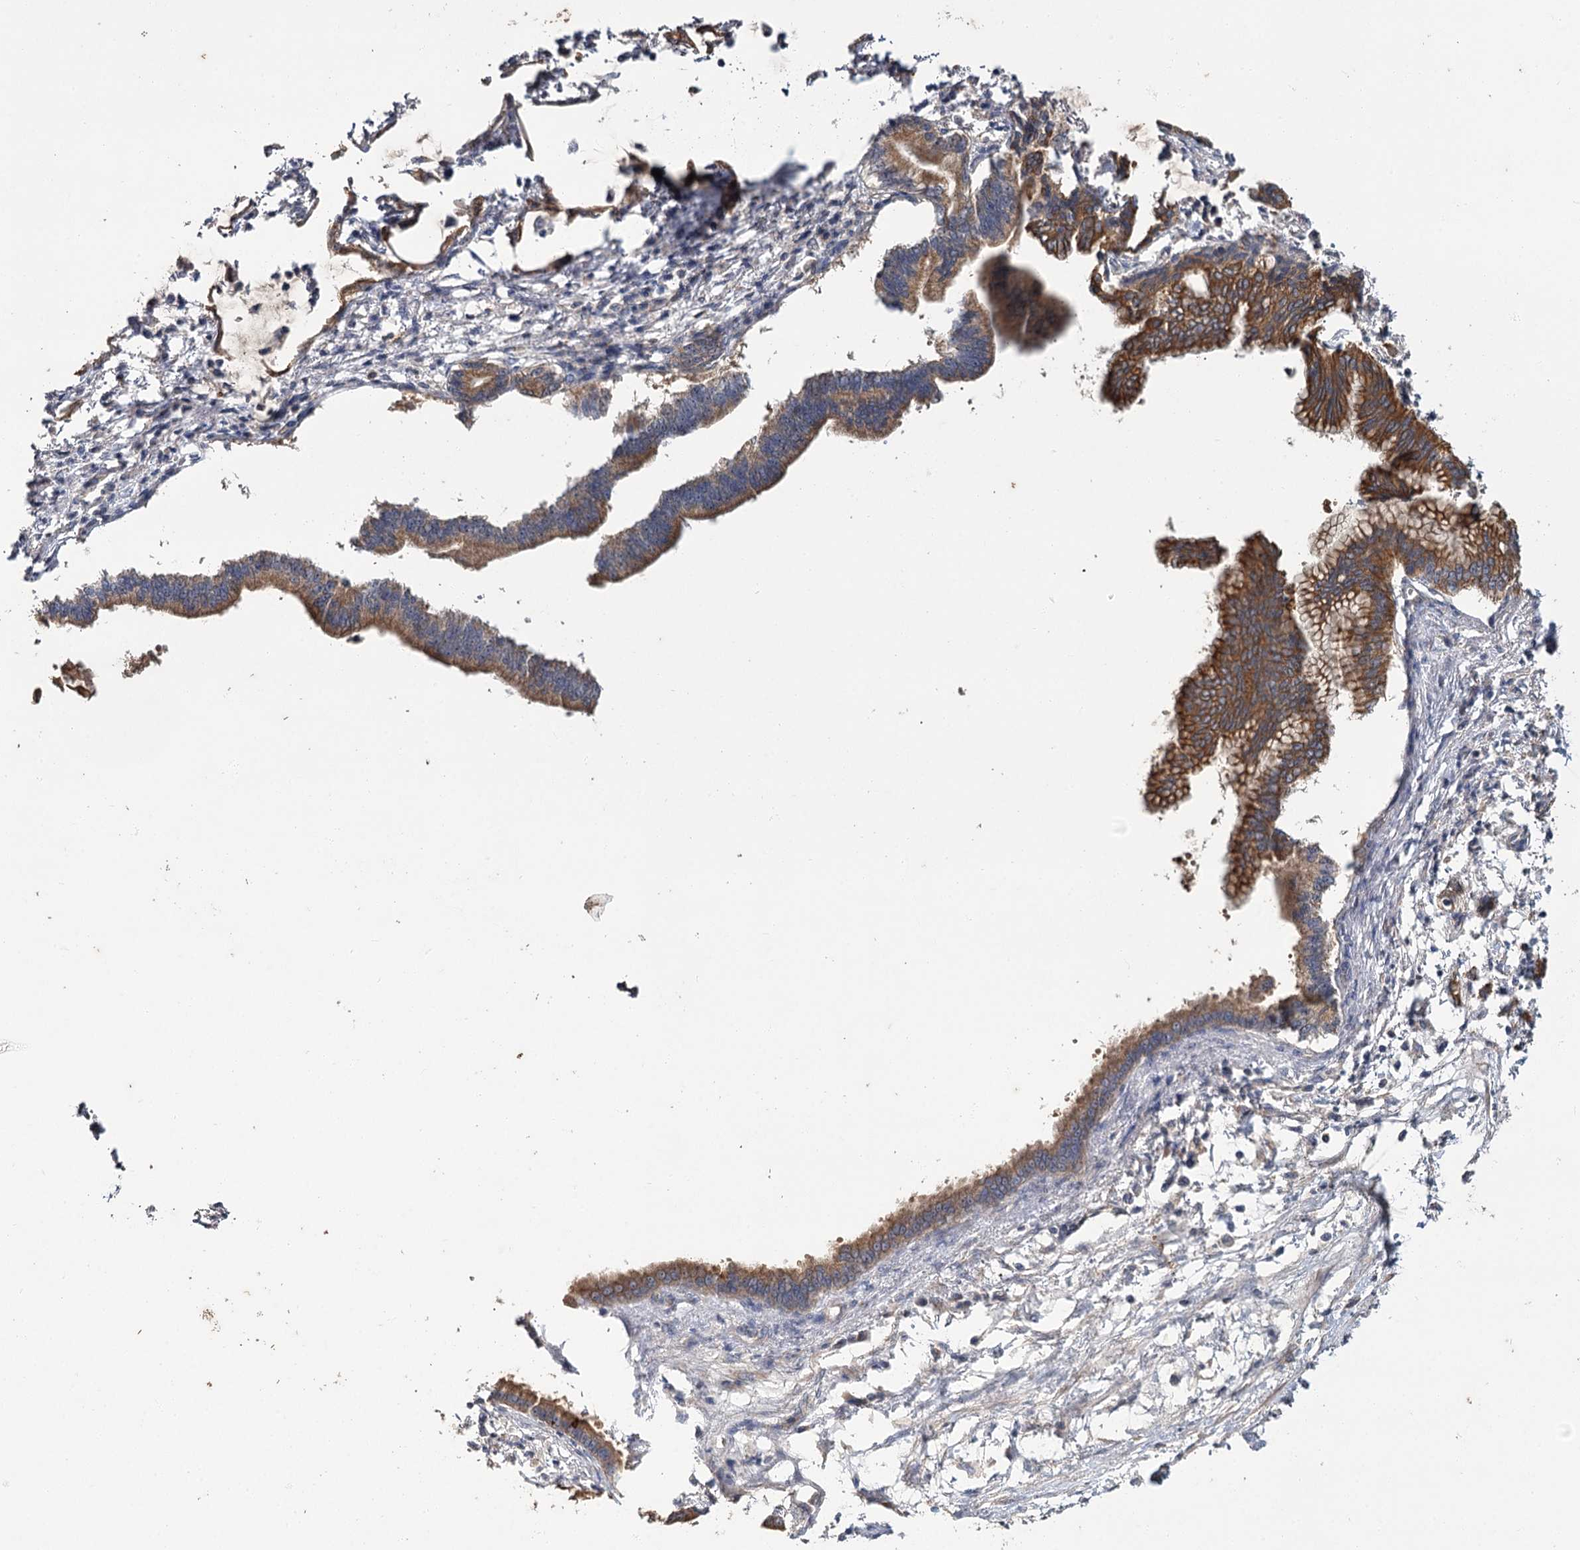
{"staining": {"intensity": "moderate", "quantity": ">75%", "location": "cytoplasmic/membranous"}, "tissue": "pancreatic cancer", "cell_type": "Tumor cells", "image_type": "cancer", "snomed": [{"axis": "morphology", "description": "Adenocarcinoma, NOS"}, {"axis": "topography", "description": "Pancreas"}], "caption": "This is a micrograph of immunohistochemistry (IHC) staining of adenocarcinoma (pancreatic), which shows moderate positivity in the cytoplasmic/membranous of tumor cells.", "gene": "MFN1", "patient": {"sex": "female", "age": 55}}